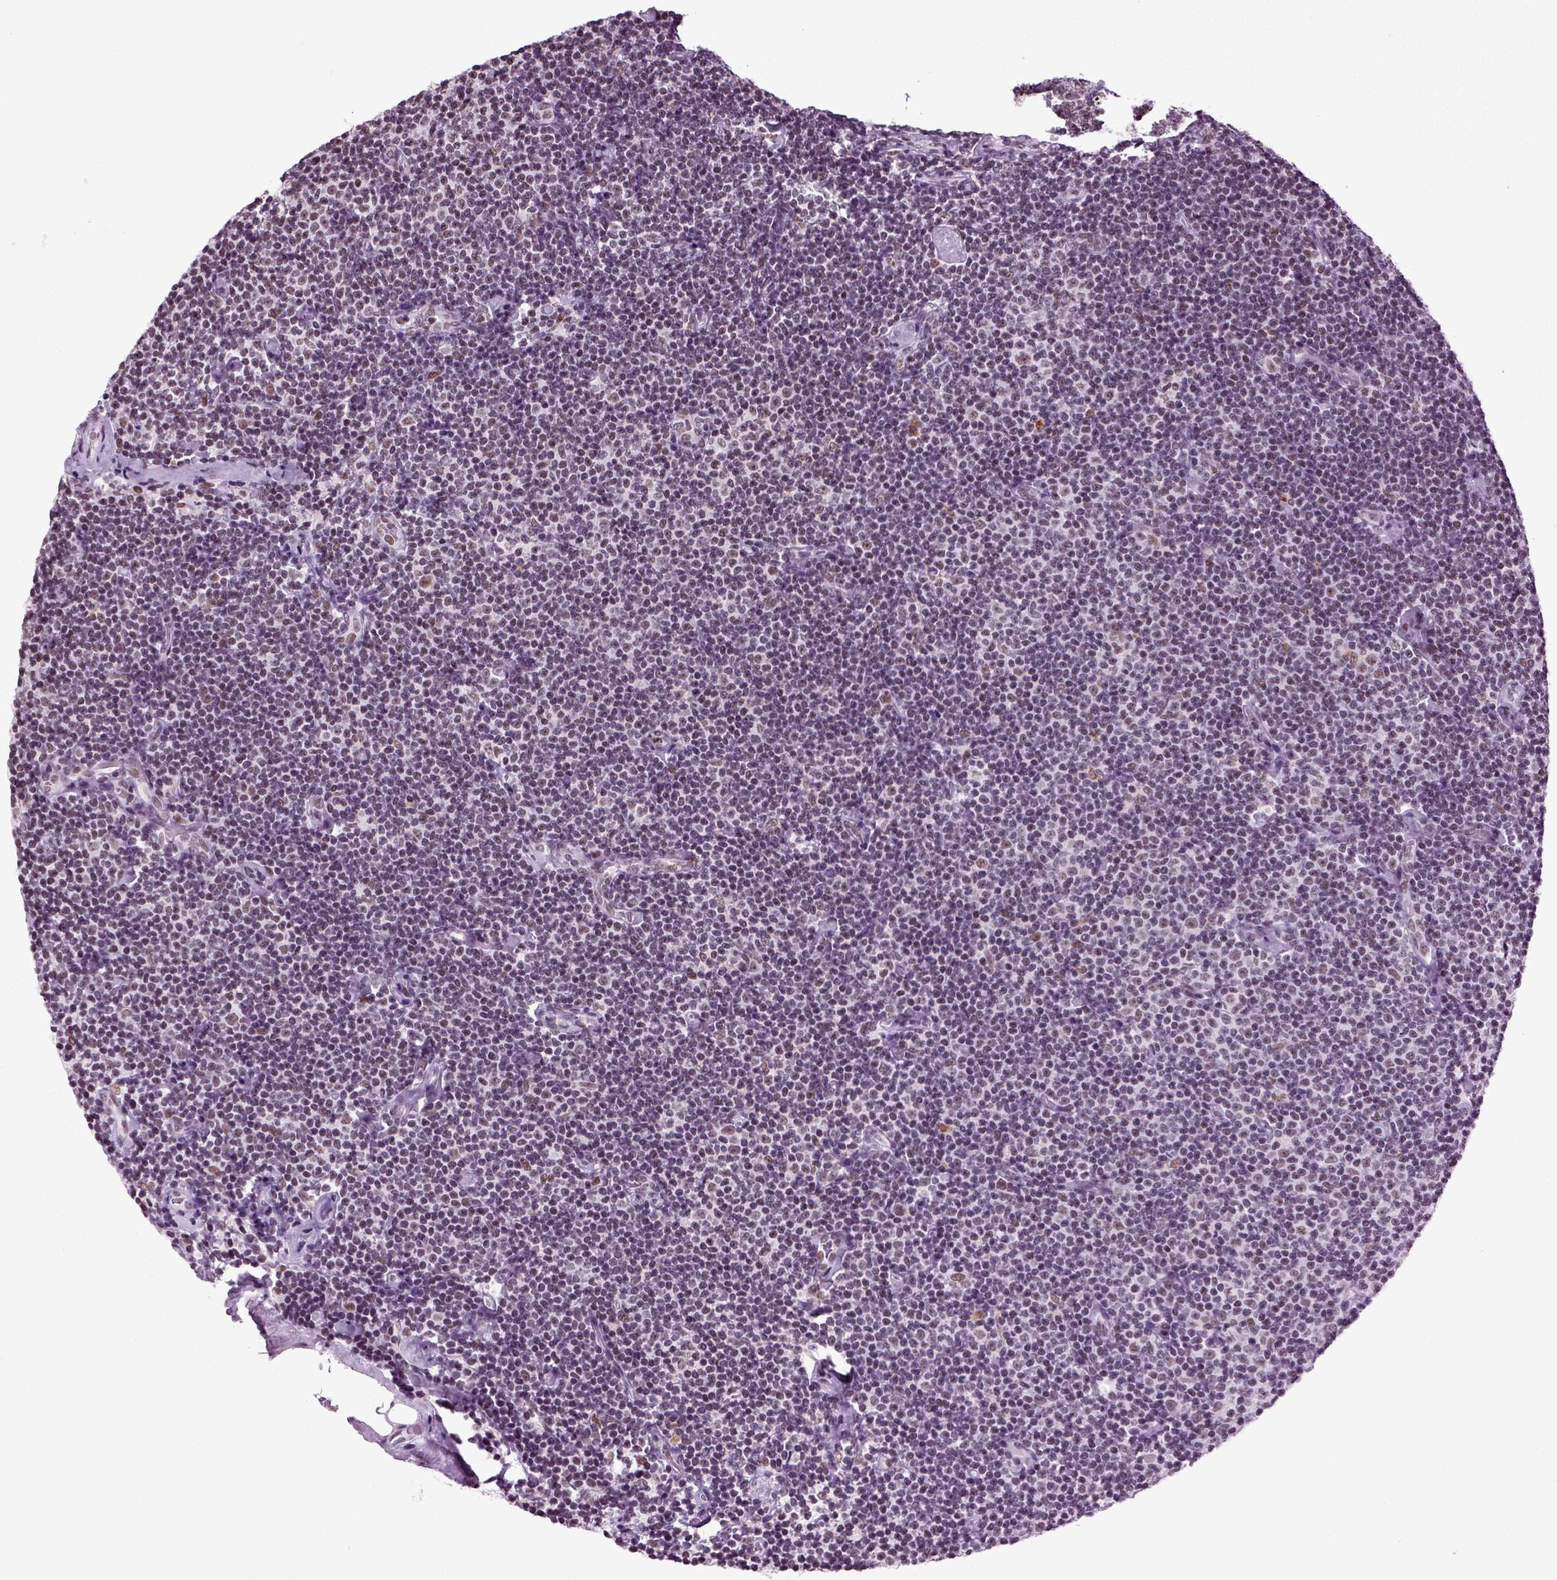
{"staining": {"intensity": "negative", "quantity": "none", "location": "none"}, "tissue": "lymphoma", "cell_type": "Tumor cells", "image_type": "cancer", "snomed": [{"axis": "morphology", "description": "Malignant lymphoma, non-Hodgkin's type, Low grade"}, {"axis": "topography", "description": "Lymph node"}], "caption": "This is an immunohistochemistry (IHC) micrograph of human low-grade malignant lymphoma, non-Hodgkin's type. There is no positivity in tumor cells.", "gene": "RCOR3", "patient": {"sex": "male", "age": 81}}